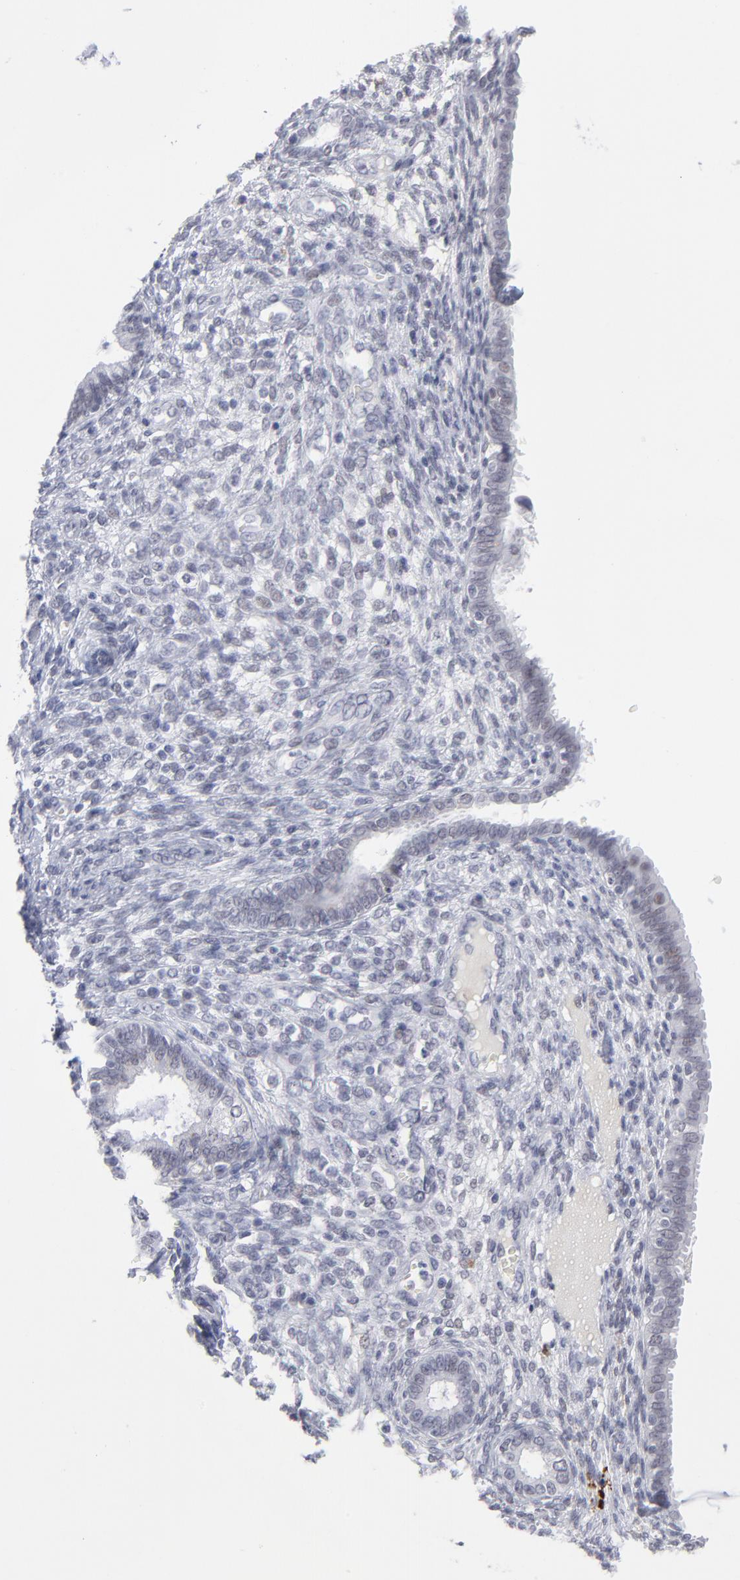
{"staining": {"intensity": "negative", "quantity": "none", "location": "none"}, "tissue": "endometrium", "cell_type": "Cells in endometrial stroma", "image_type": "normal", "snomed": [{"axis": "morphology", "description": "Normal tissue, NOS"}, {"axis": "topography", "description": "Endometrium"}], "caption": "Immunohistochemistry (IHC) histopathology image of benign endometrium: endometrium stained with DAB (3,3'-diaminobenzidine) displays no significant protein staining in cells in endometrial stroma.", "gene": "CCR2", "patient": {"sex": "female", "age": 72}}